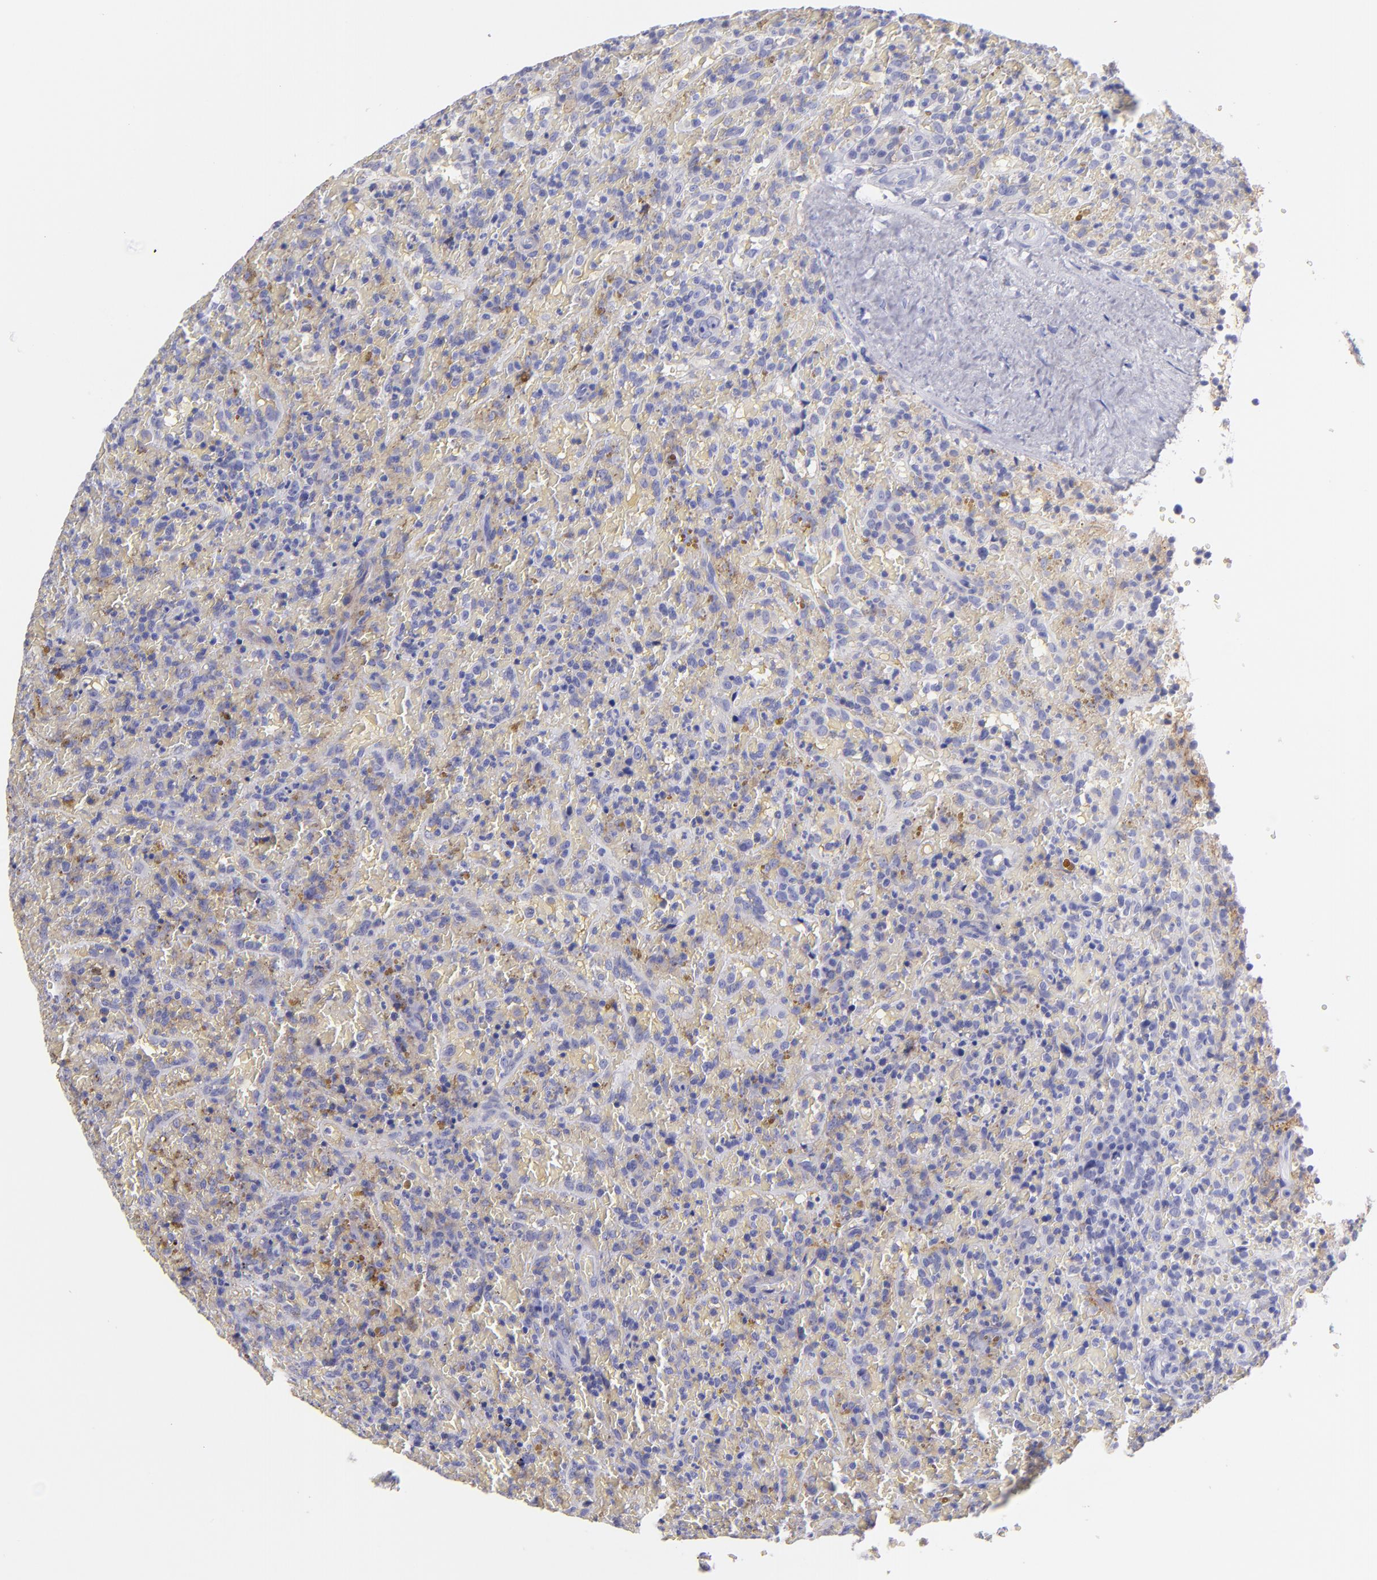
{"staining": {"intensity": "negative", "quantity": "none", "location": "none"}, "tissue": "lymphoma", "cell_type": "Tumor cells", "image_type": "cancer", "snomed": [{"axis": "morphology", "description": "Malignant lymphoma, non-Hodgkin's type, High grade"}, {"axis": "topography", "description": "Spleen"}, {"axis": "topography", "description": "Lymph node"}], "caption": "High power microscopy photomicrograph of an immunohistochemistry (IHC) photomicrograph of malignant lymphoma, non-Hodgkin's type (high-grade), revealing no significant staining in tumor cells.", "gene": "CD82", "patient": {"sex": "female", "age": 70}}